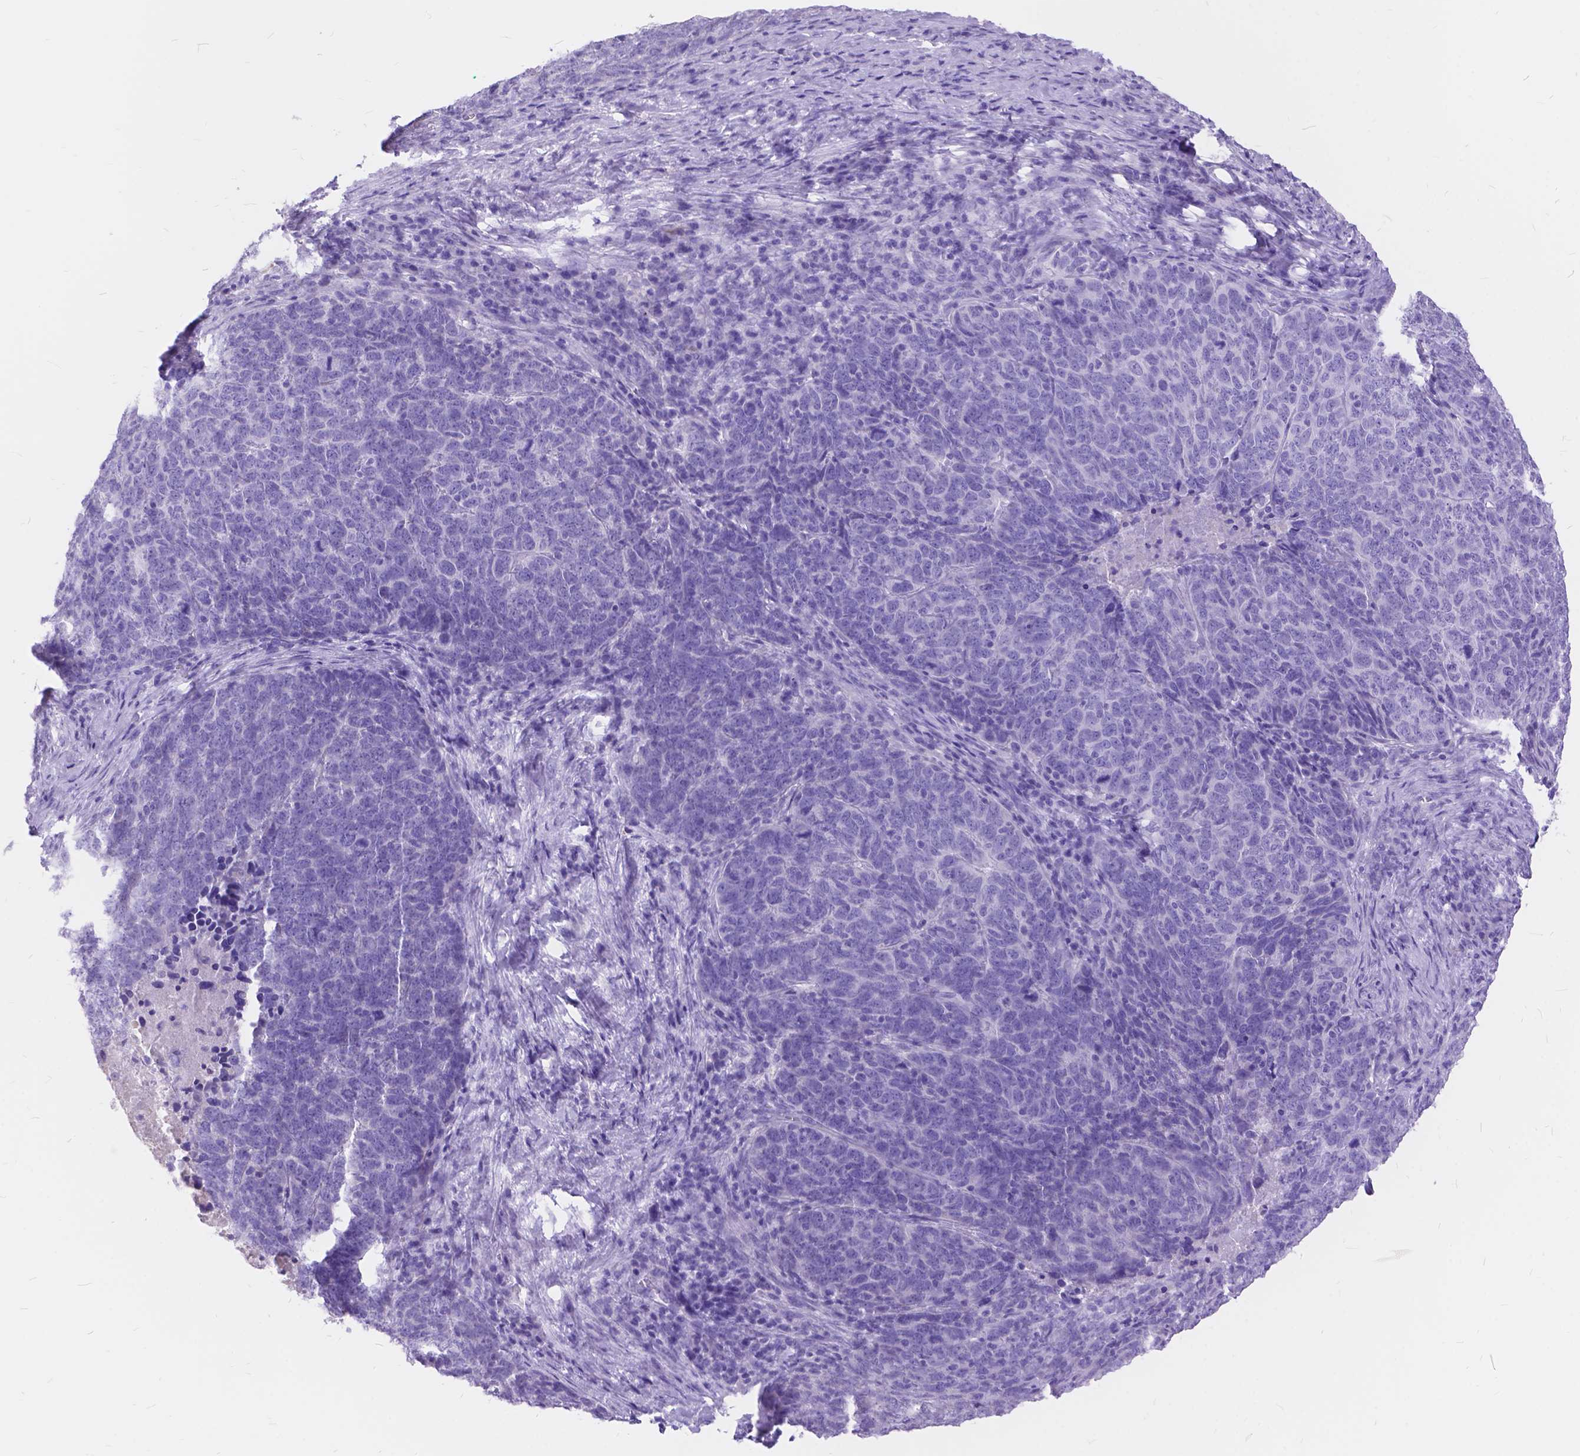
{"staining": {"intensity": "negative", "quantity": "none", "location": "none"}, "tissue": "skin cancer", "cell_type": "Tumor cells", "image_type": "cancer", "snomed": [{"axis": "morphology", "description": "Squamous cell carcinoma, NOS"}, {"axis": "topography", "description": "Skin"}, {"axis": "topography", "description": "Anal"}], "caption": "Immunohistochemistry (IHC) micrograph of human skin cancer (squamous cell carcinoma) stained for a protein (brown), which demonstrates no expression in tumor cells.", "gene": "FOXL2", "patient": {"sex": "female", "age": 51}}